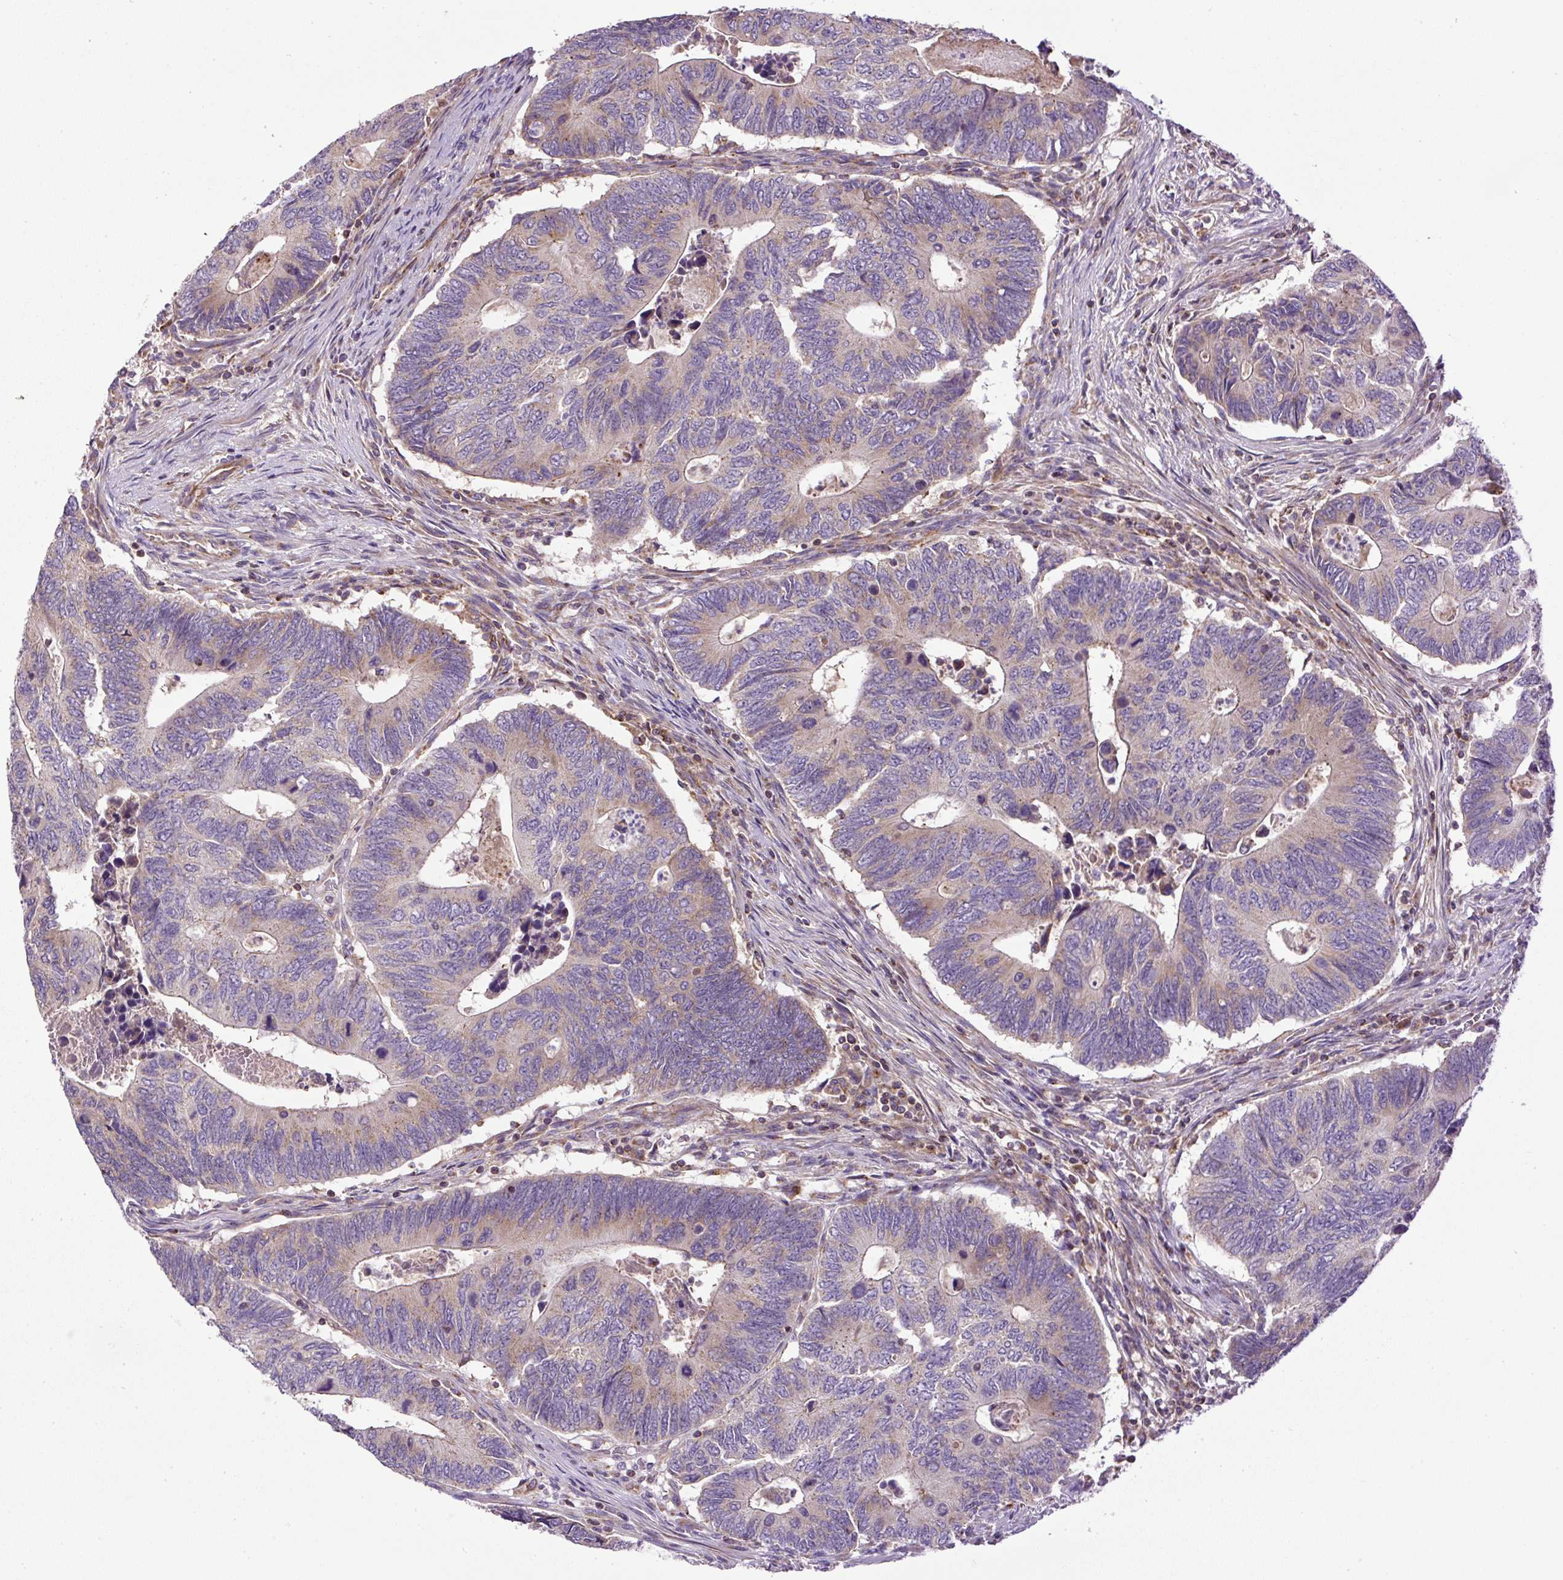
{"staining": {"intensity": "weak", "quantity": "<25%", "location": "cytoplasmic/membranous"}, "tissue": "colorectal cancer", "cell_type": "Tumor cells", "image_type": "cancer", "snomed": [{"axis": "morphology", "description": "Adenocarcinoma, NOS"}, {"axis": "topography", "description": "Colon"}], "caption": "The immunohistochemistry photomicrograph has no significant expression in tumor cells of colorectal cancer tissue. (Brightfield microscopy of DAB immunohistochemistry (IHC) at high magnification).", "gene": "ZNF547", "patient": {"sex": "male", "age": 87}}